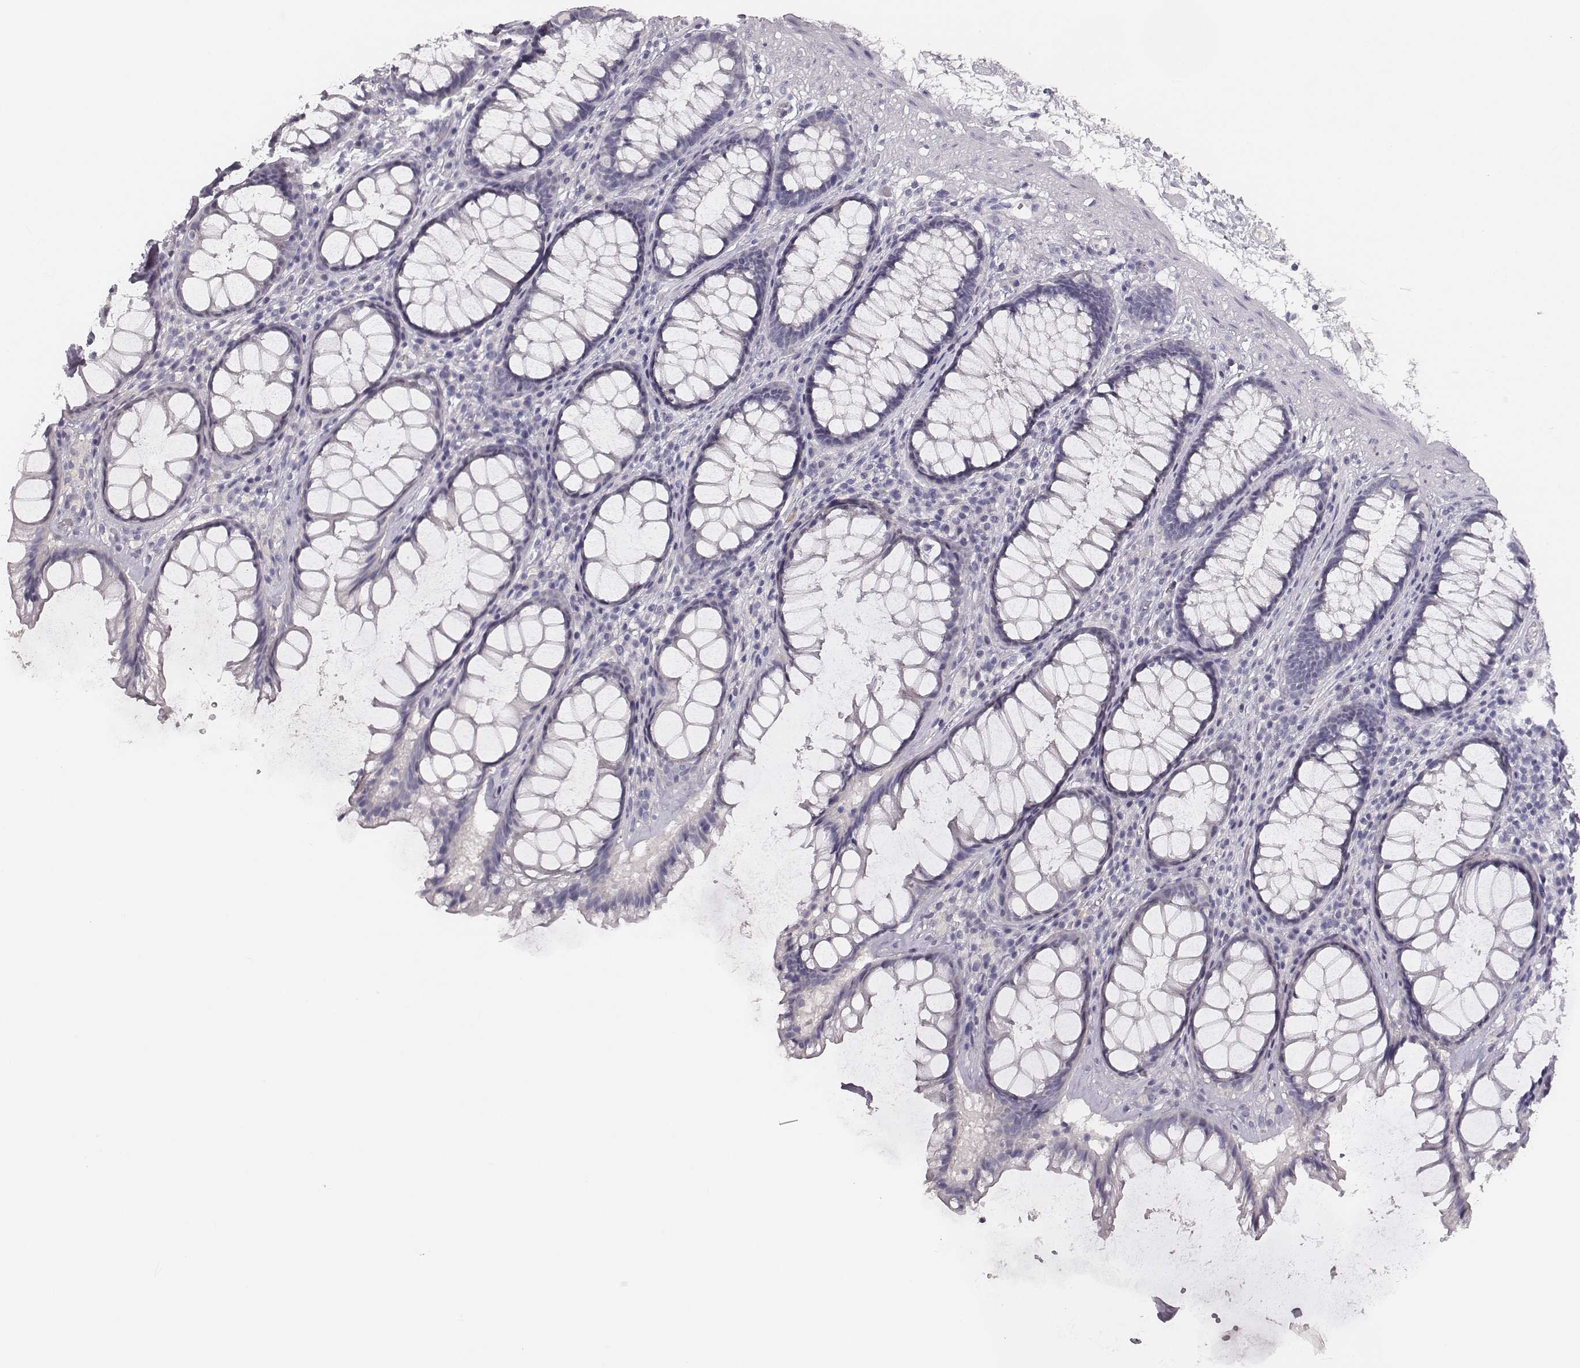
{"staining": {"intensity": "negative", "quantity": "none", "location": "none"}, "tissue": "rectum", "cell_type": "Glandular cells", "image_type": "normal", "snomed": [{"axis": "morphology", "description": "Normal tissue, NOS"}, {"axis": "topography", "description": "Rectum"}], "caption": "High power microscopy histopathology image of an IHC histopathology image of benign rectum, revealing no significant positivity in glandular cells. The staining is performed using DAB (3,3'-diaminobenzidine) brown chromogen with nuclei counter-stained in using hematoxylin.", "gene": "MYH6", "patient": {"sex": "male", "age": 72}}